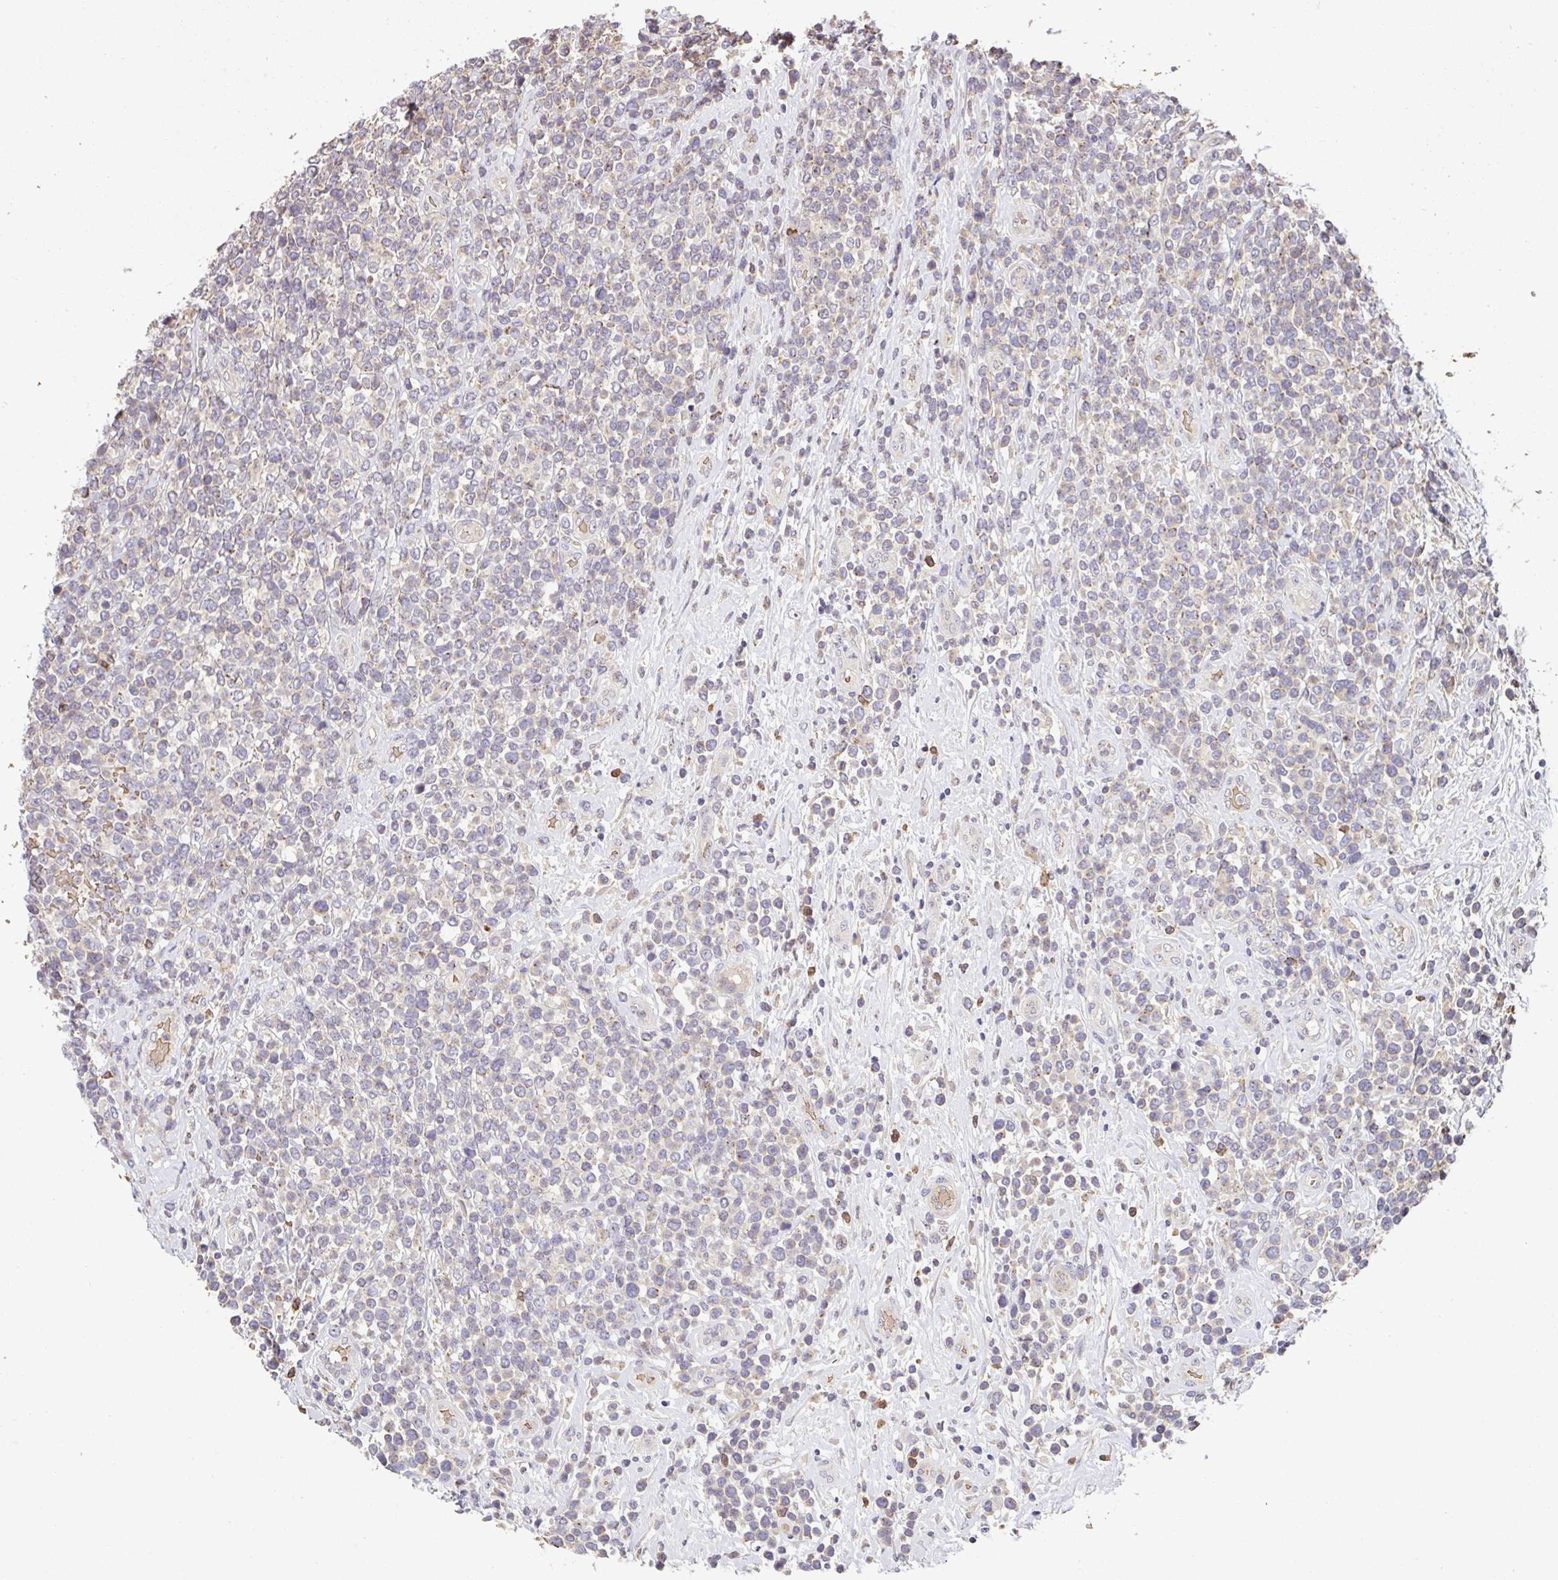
{"staining": {"intensity": "negative", "quantity": "none", "location": "none"}, "tissue": "lymphoma", "cell_type": "Tumor cells", "image_type": "cancer", "snomed": [{"axis": "morphology", "description": "Malignant lymphoma, non-Hodgkin's type, High grade"}, {"axis": "topography", "description": "Soft tissue"}], "caption": "A high-resolution micrograph shows immunohistochemistry staining of lymphoma, which reveals no significant expression in tumor cells.", "gene": "C1QTNF9B", "patient": {"sex": "female", "age": 56}}